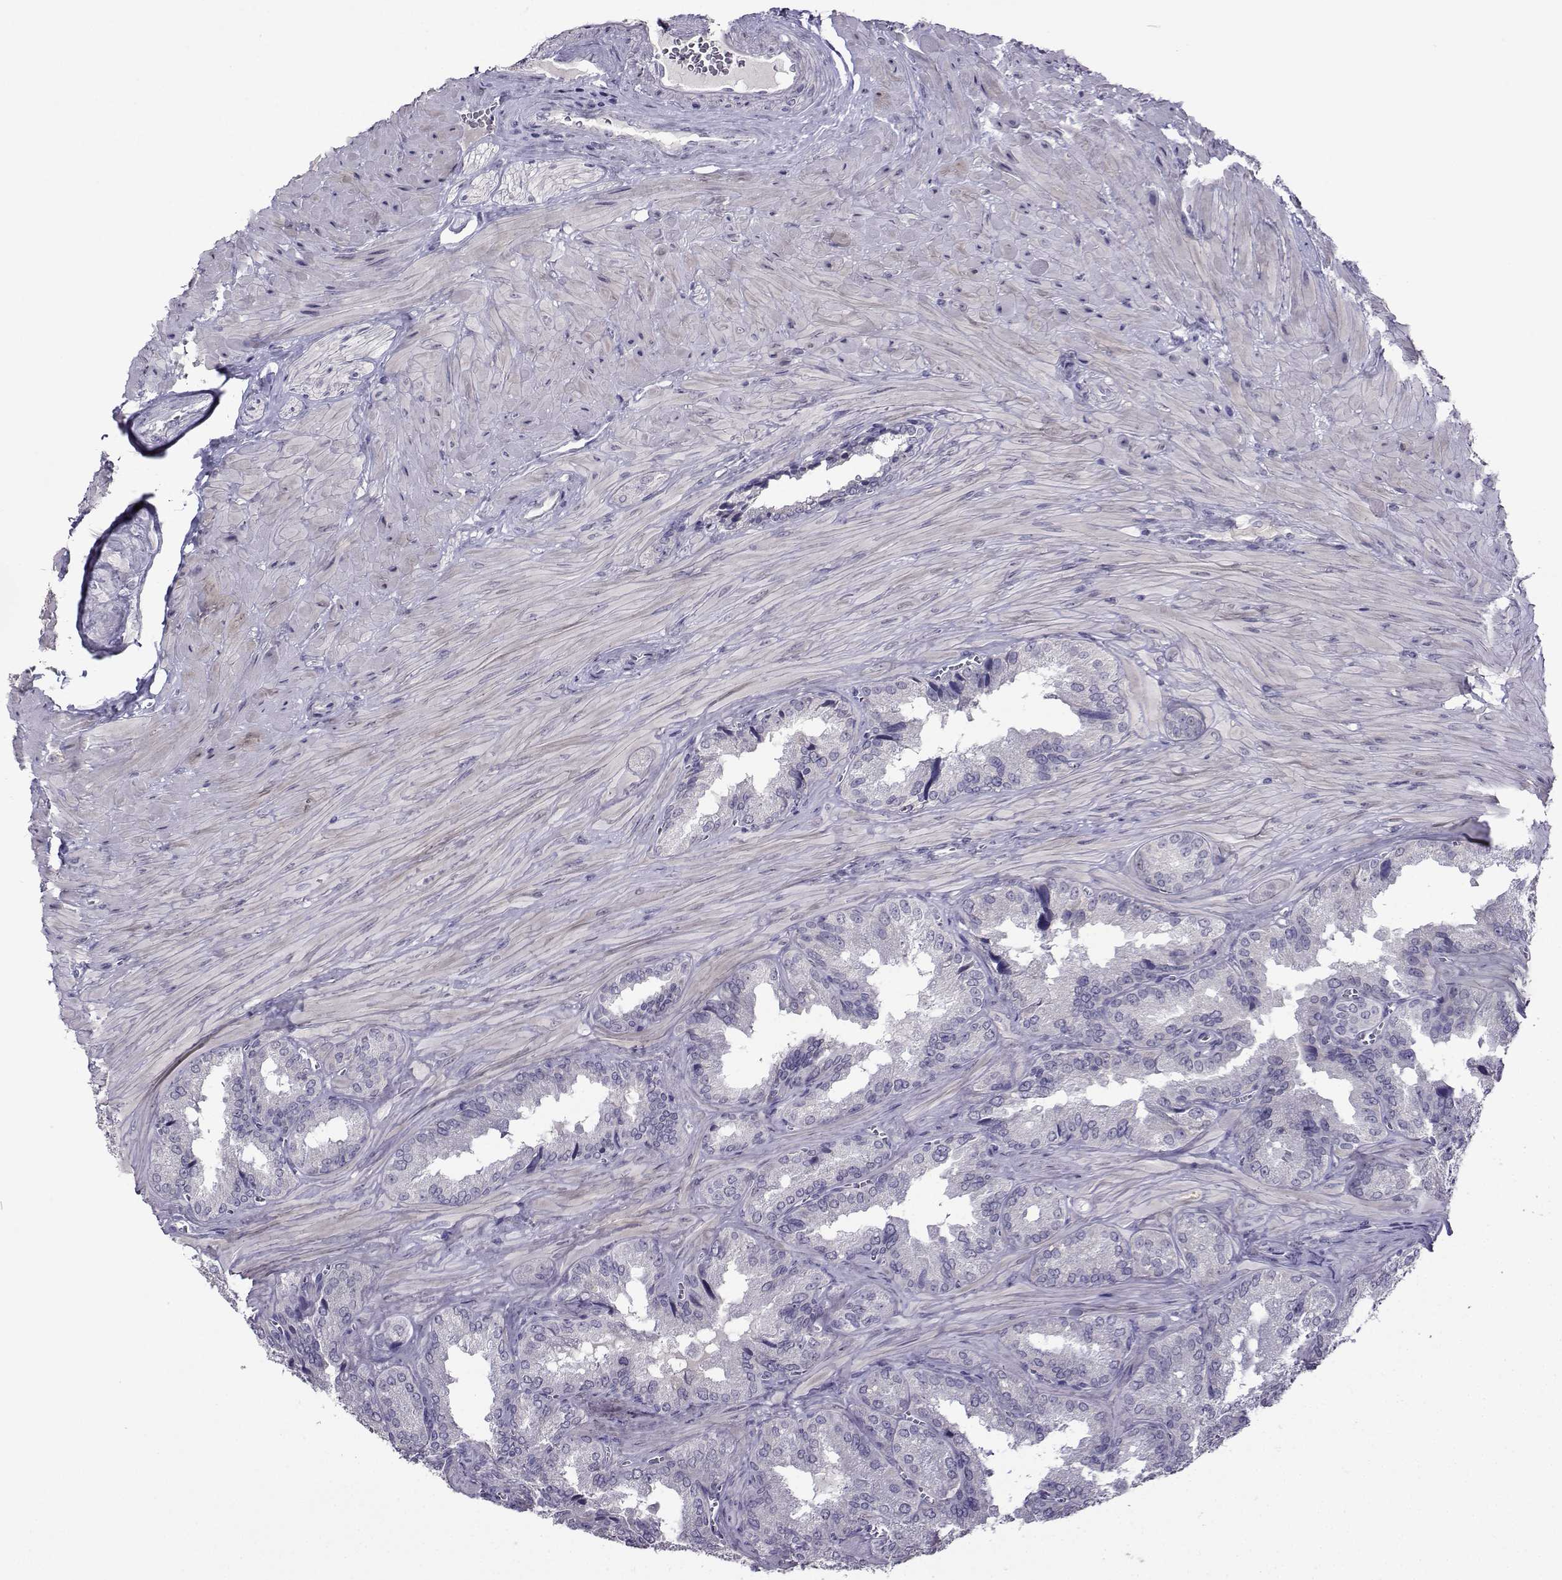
{"staining": {"intensity": "negative", "quantity": "none", "location": "none"}, "tissue": "seminal vesicle", "cell_type": "Glandular cells", "image_type": "normal", "snomed": [{"axis": "morphology", "description": "Normal tissue, NOS"}, {"axis": "topography", "description": "Seminal veicle"}], "caption": "Benign seminal vesicle was stained to show a protein in brown. There is no significant staining in glandular cells. Nuclei are stained in blue.", "gene": "CRYBB1", "patient": {"sex": "male", "age": 37}}